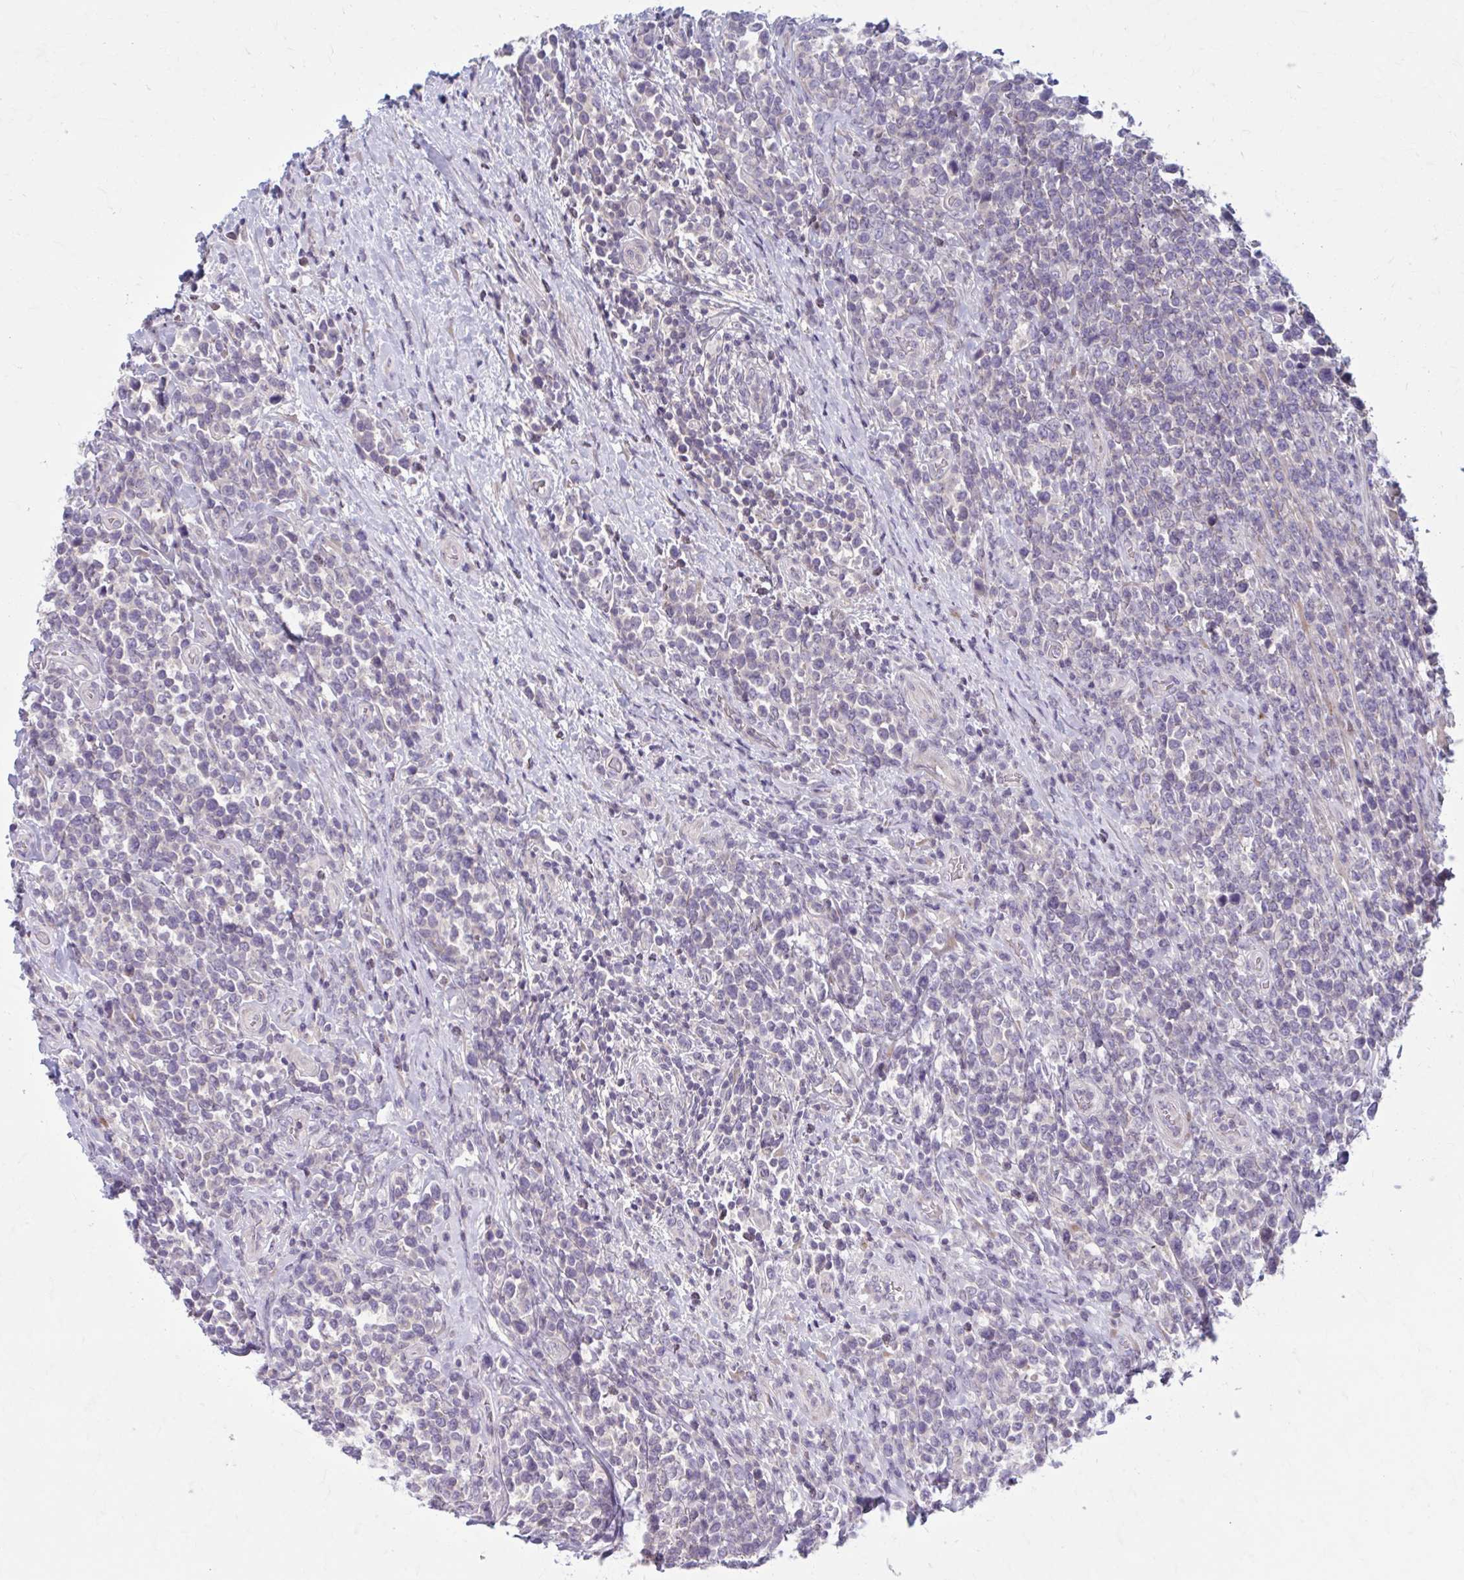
{"staining": {"intensity": "negative", "quantity": "none", "location": "none"}, "tissue": "lymphoma", "cell_type": "Tumor cells", "image_type": "cancer", "snomed": [{"axis": "morphology", "description": "Malignant lymphoma, non-Hodgkin's type, High grade"}, {"axis": "topography", "description": "Soft tissue"}], "caption": "This is a histopathology image of immunohistochemistry staining of lymphoma, which shows no staining in tumor cells.", "gene": "CHST3", "patient": {"sex": "female", "age": 56}}